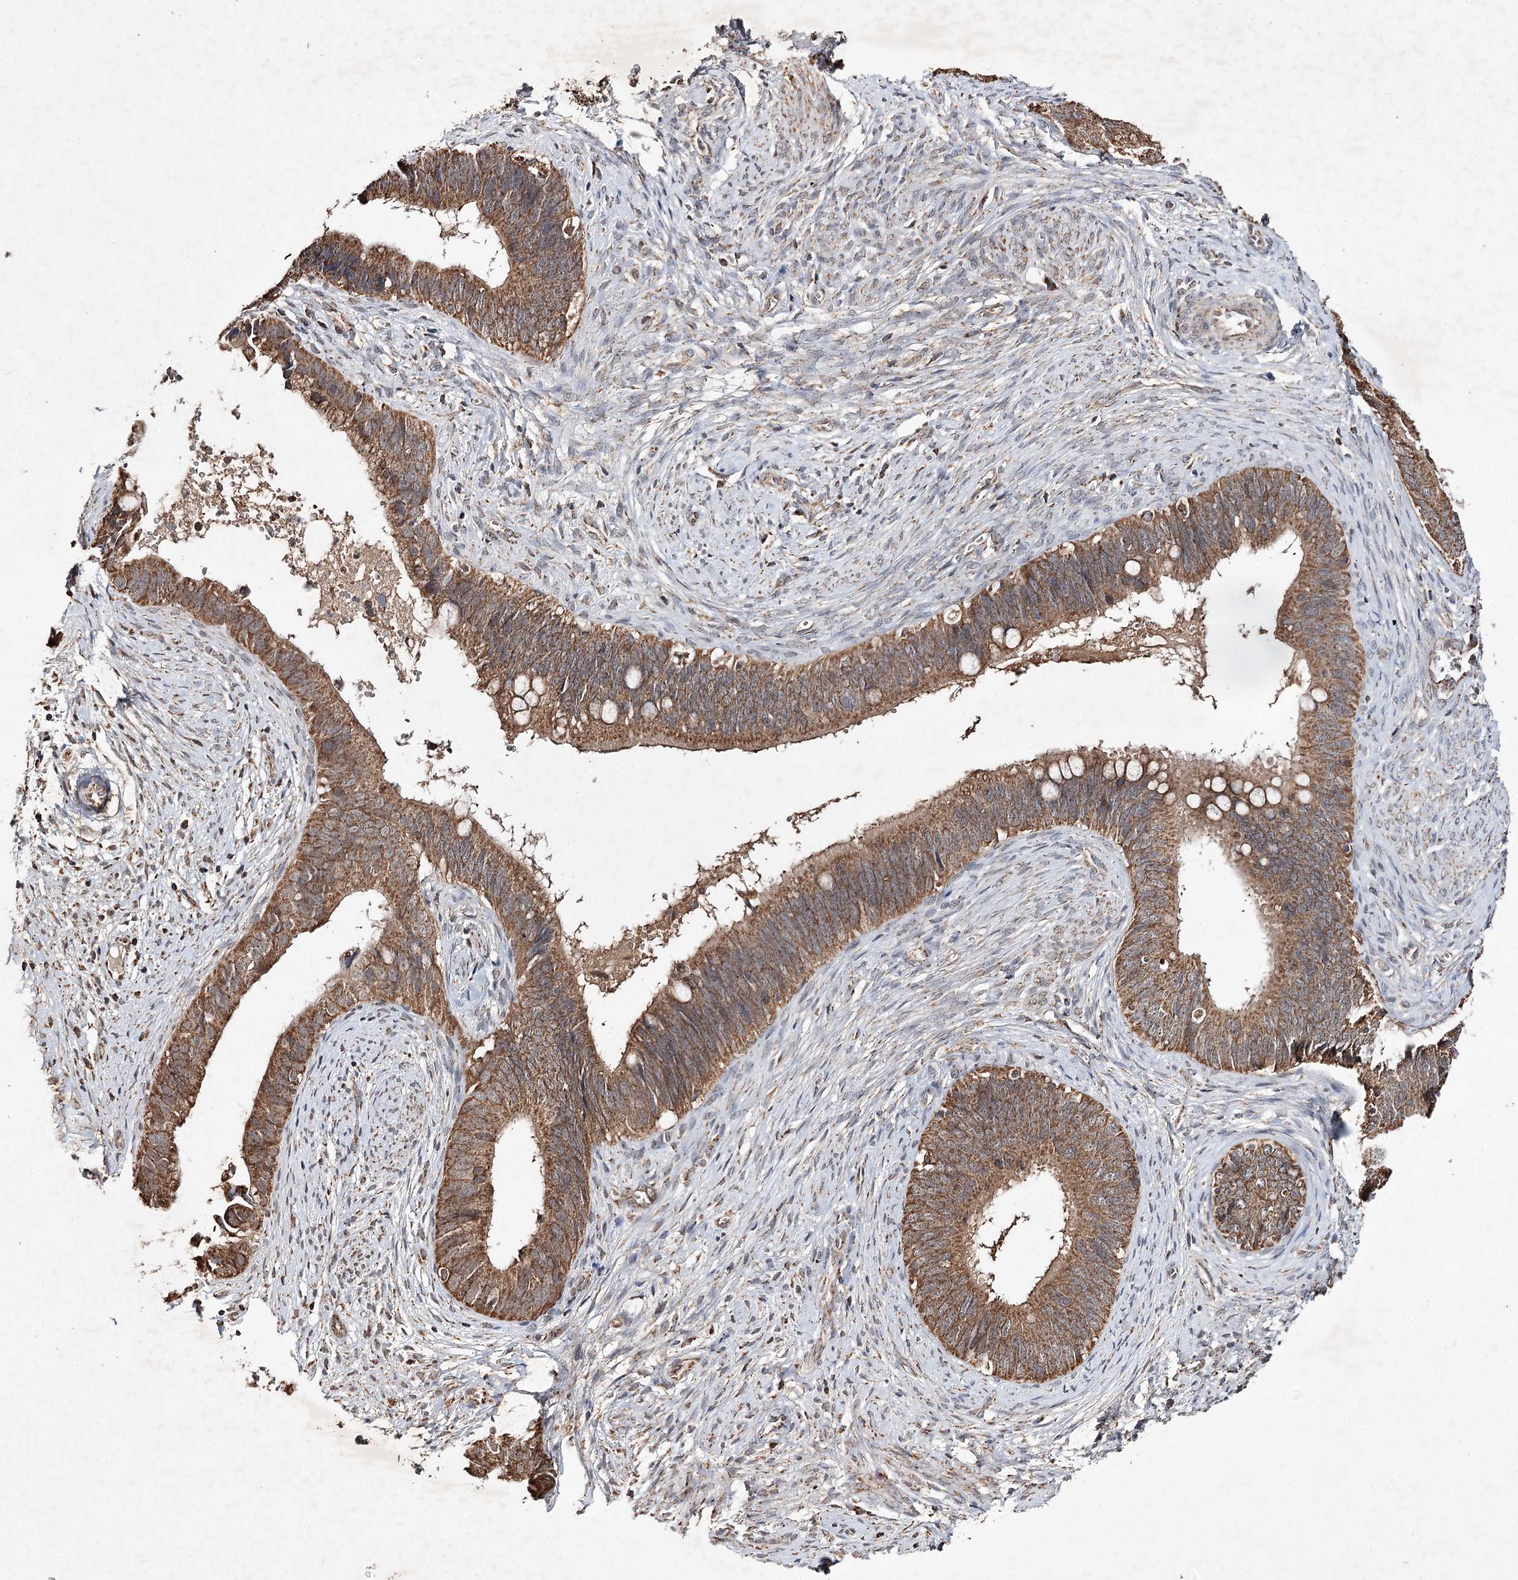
{"staining": {"intensity": "moderate", "quantity": ">75%", "location": "cytoplasmic/membranous"}, "tissue": "cervical cancer", "cell_type": "Tumor cells", "image_type": "cancer", "snomed": [{"axis": "morphology", "description": "Adenocarcinoma, NOS"}, {"axis": "topography", "description": "Cervix"}], "caption": "IHC photomicrograph of cervical cancer (adenocarcinoma) stained for a protein (brown), which displays medium levels of moderate cytoplasmic/membranous staining in approximately >75% of tumor cells.", "gene": "PIK3CB", "patient": {"sex": "female", "age": 42}}